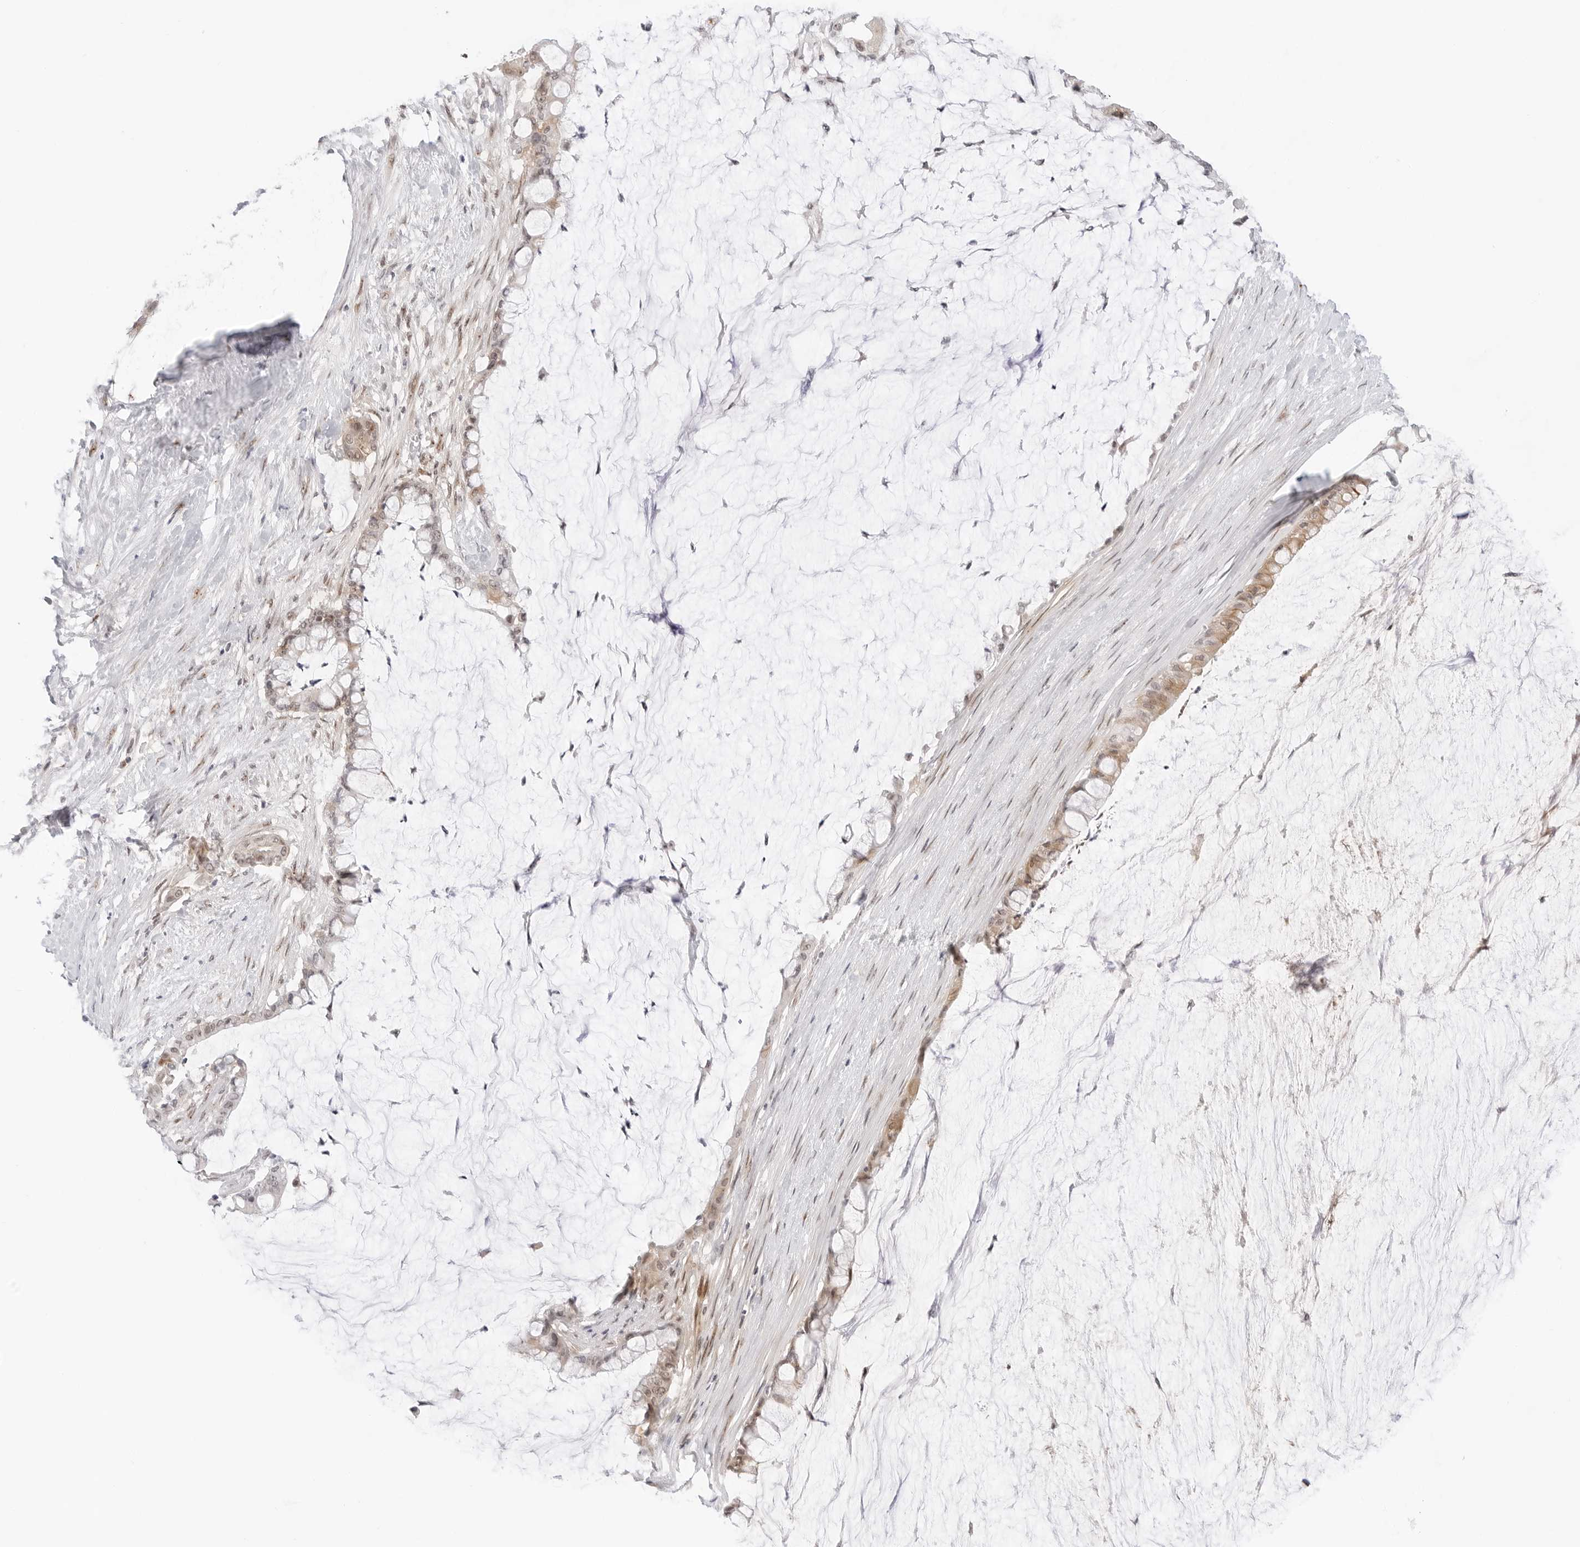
{"staining": {"intensity": "weak", "quantity": ">75%", "location": "cytoplasmic/membranous,nuclear"}, "tissue": "pancreatic cancer", "cell_type": "Tumor cells", "image_type": "cancer", "snomed": [{"axis": "morphology", "description": "Adenocarcinoma, NOS"}, {"axis": "topography", "description": "Pancreas"}], "caption": "Human adenocarcinoma (pancreatic) stained for a protein (brown) shows weak cytoplasmic/membranous and nuclear positive staining in approximately >75% of tumor cells.", "gene": "HIPK3", "patient": {"sex": "male", "age": 41}}